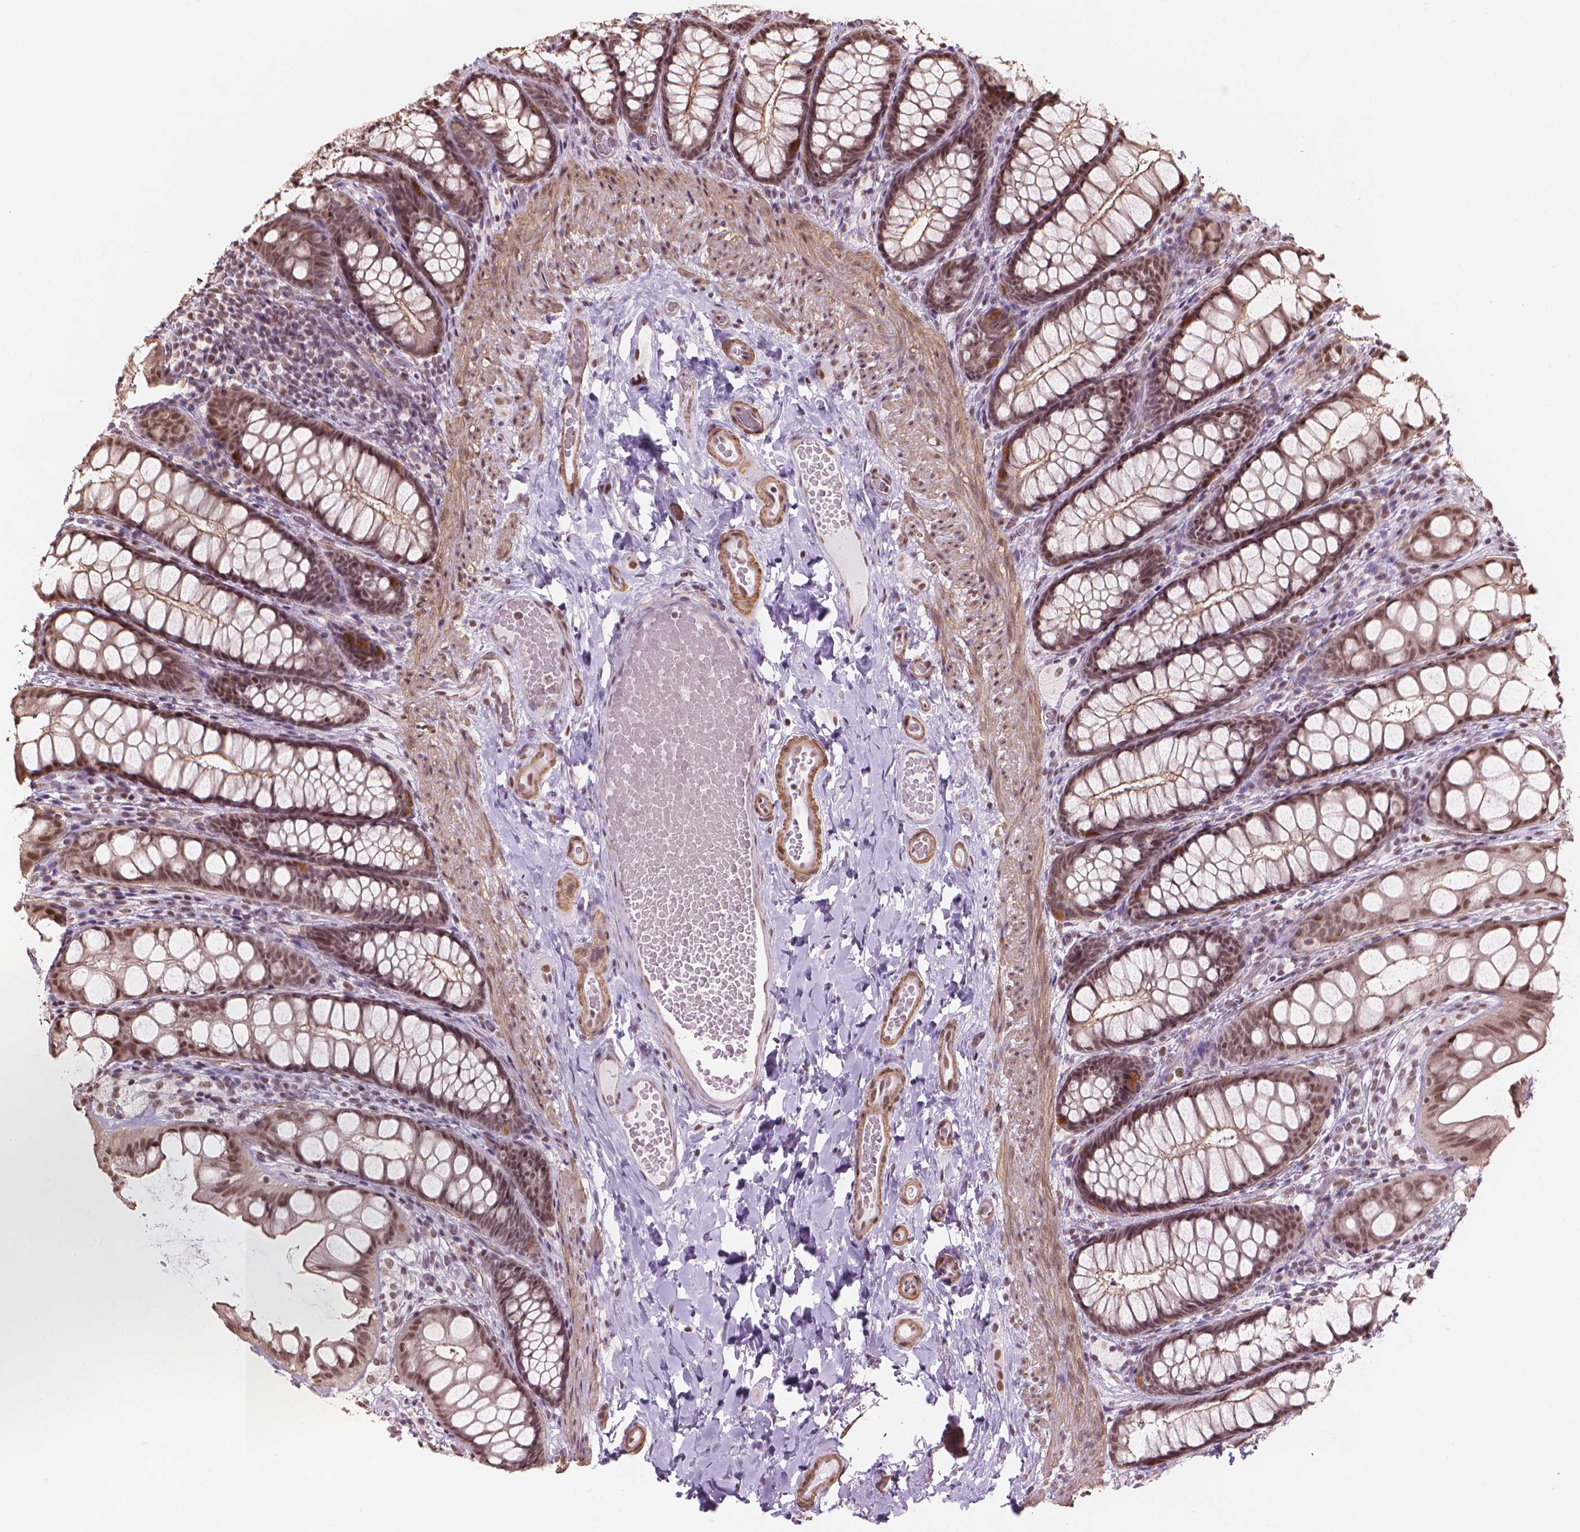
{"staining": {"intensity": "negative", "quantity": "none", "location": "none"}, "tissue": "colon", "cell_type": "Endothelial cells", "image_type": "normal", "snomed": [{"axis": "morphology", "description": "Normal tissue, NOS"}, {"axis": "topography", "description": "Colon"}], "caption": "A micrograph of colon stained for a protein demonstrates no brown staining in endothelial cells. (DAB (3,3'-diaminobenzidine) immunohistochemistry visualized using brightfield microscopy, high magnification).", "gene": "HOXD4", "patient": {"sex": "male", "age": 47}}